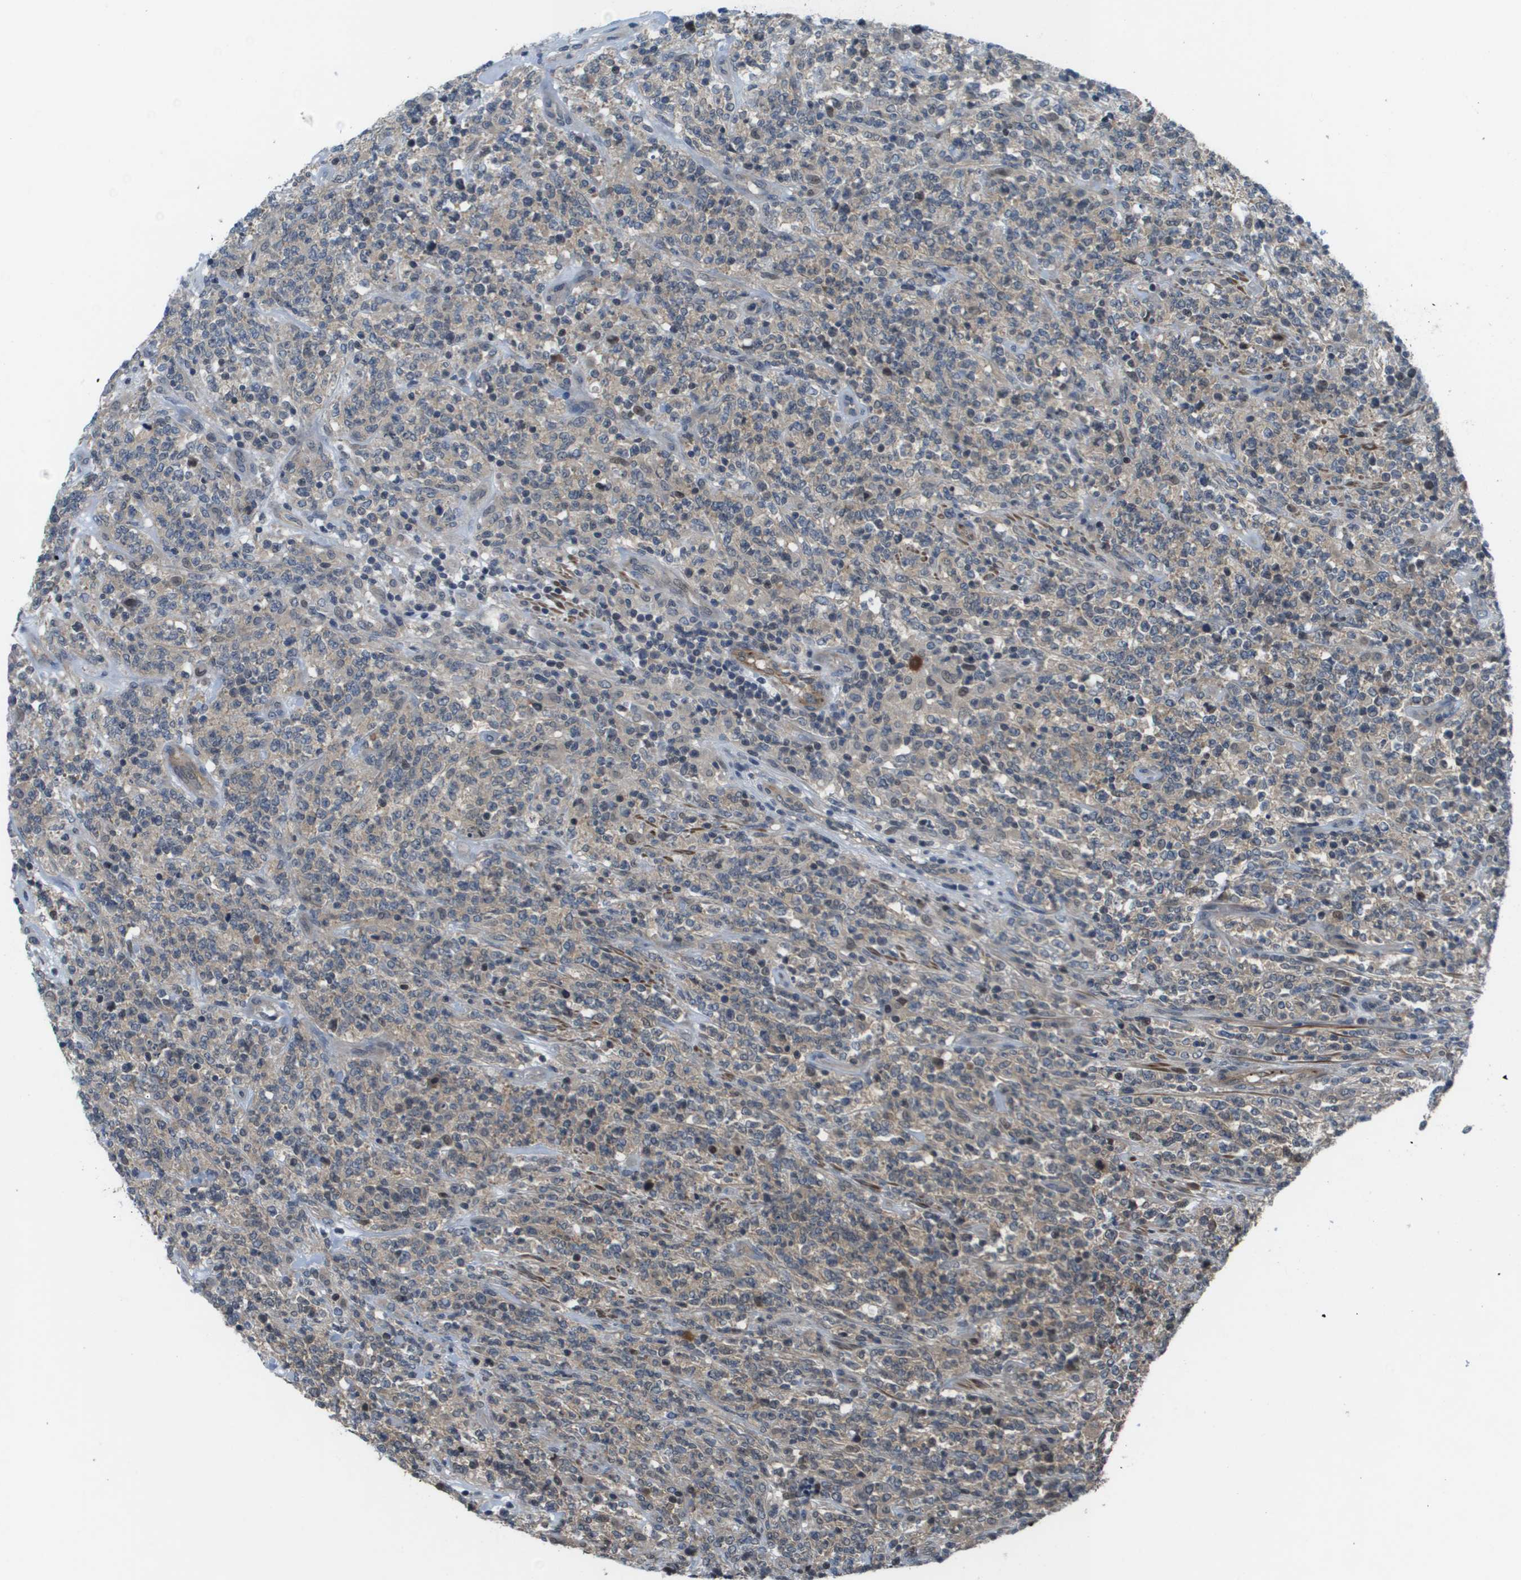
{"staining": {"intensity": "weak", "quantity": "<25%", "location": "cytoplasmic/membranous"}, "tissue": "lymphoma", "cell_type": "Tumor cells", "image_type": "cancer", "snomed": [{"axis": "morphology", "description": "Malignant lymphoma, non-Hodgkin's type, High grade"}, {"axis": "topography", "description": "Soft tissue"}], "caption": "Image shows no protein expression in tumor cells of malignant lymphoma, non-Hodgkin's type (high-grade) tissue. (DAB (3,3'-diaminobenzidine) immunohistochemistry (IHC) with hematoxylin counter stain).", "gene": "ENPP5", "patient": {"sex": "male", "age": 18}}